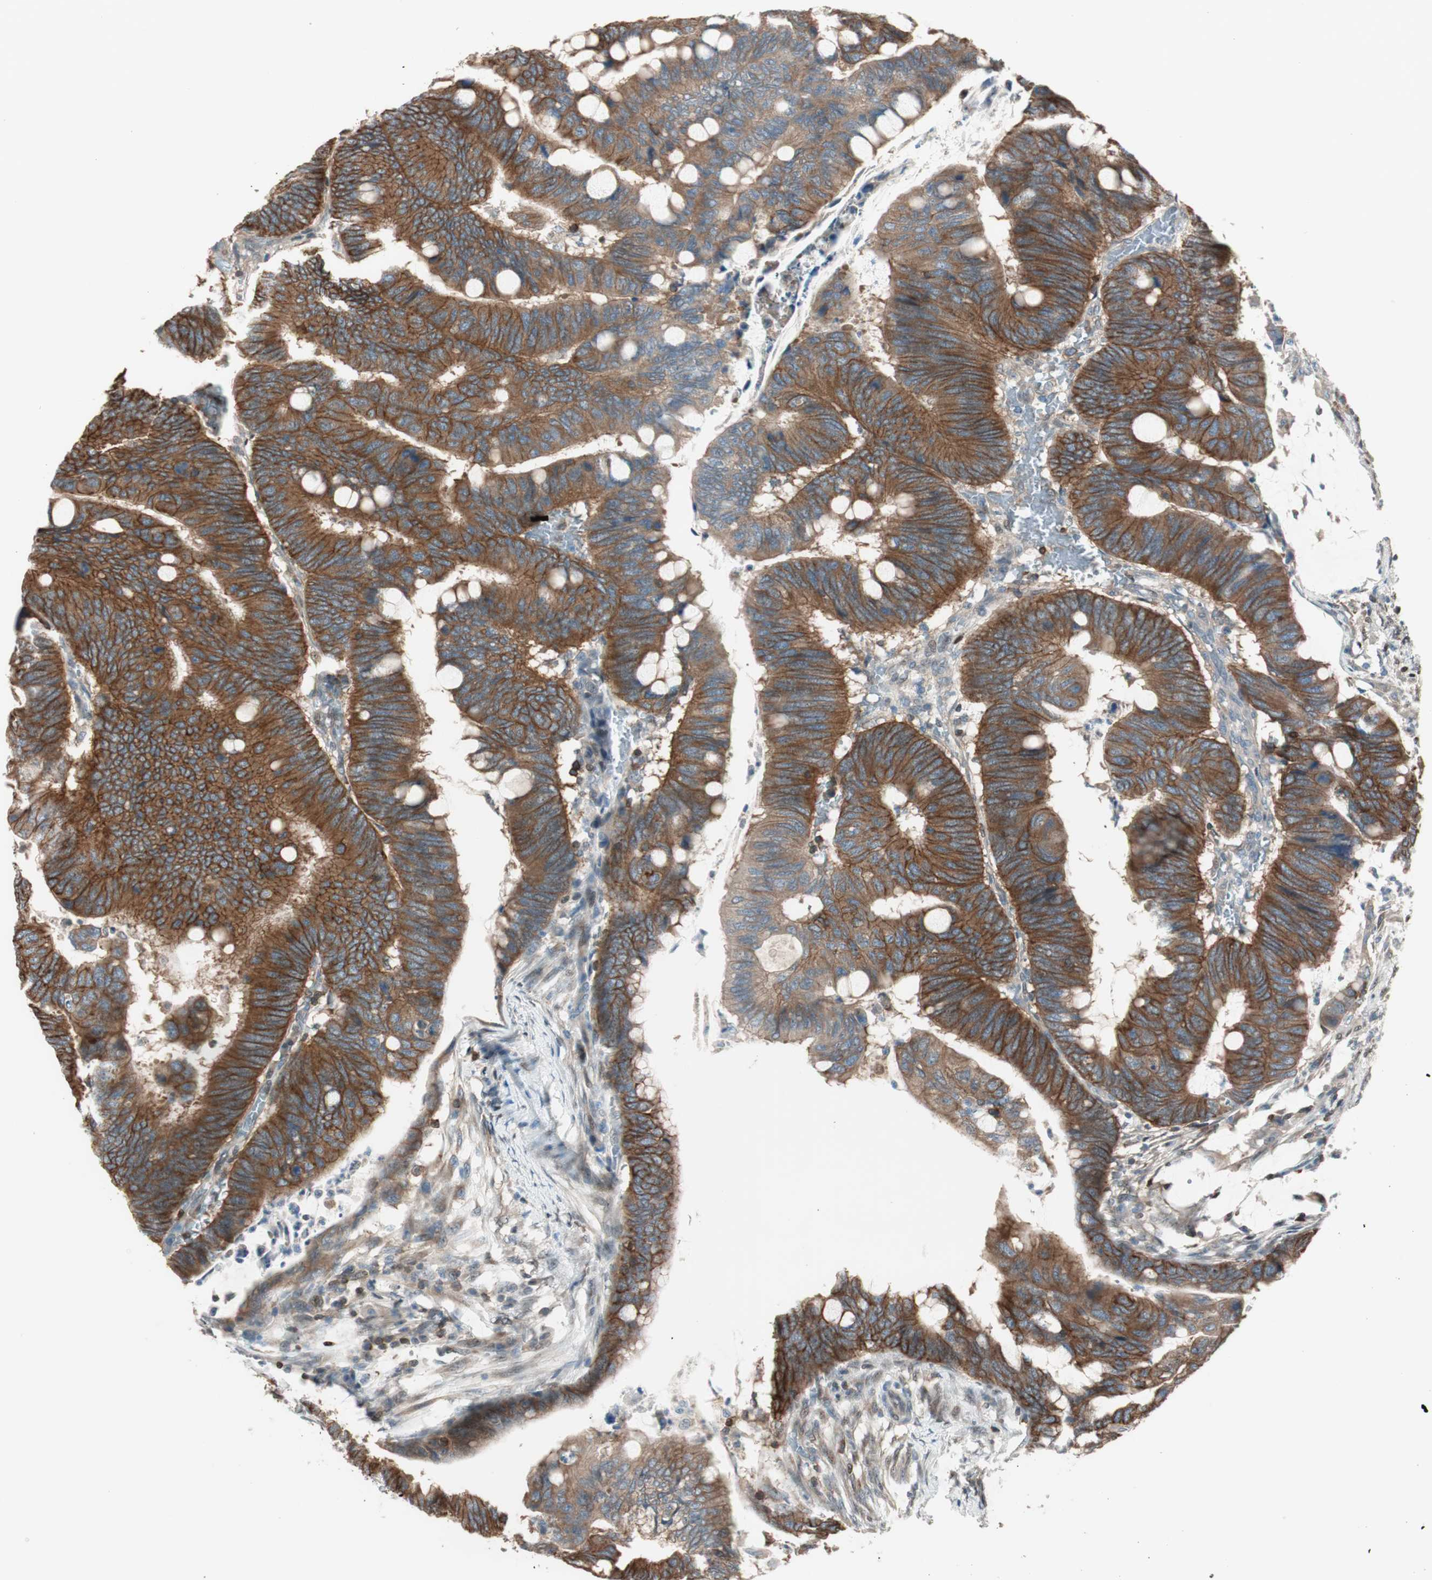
{"staining": {"intensity": "strong", "quantity": ">75%", "location": "cytoplasmic/membranous"}, "tissue": "colorectal cancer", "cell_type": "Tumor cells", "image_type": "cancer", "snomed": [{"axis": "morphology", "description": "Normal tissue, NOS"}, {"axis": "morphology", "description": "Adenocarcinoma, NOS"}, {"axis": "topography", "description": "Rectum"}, {"axis": "topography", "description": "Peripheral nerve tissue"}], "caption": "This is a photomicrograph of immunohistochemistry staining of colorectal adenocarcinoma, which shows strong staining in the cytoplasmic/membranous of tumor cells.", "gene": "BIN1", "patient": {"sex": "male", "age": 92}}